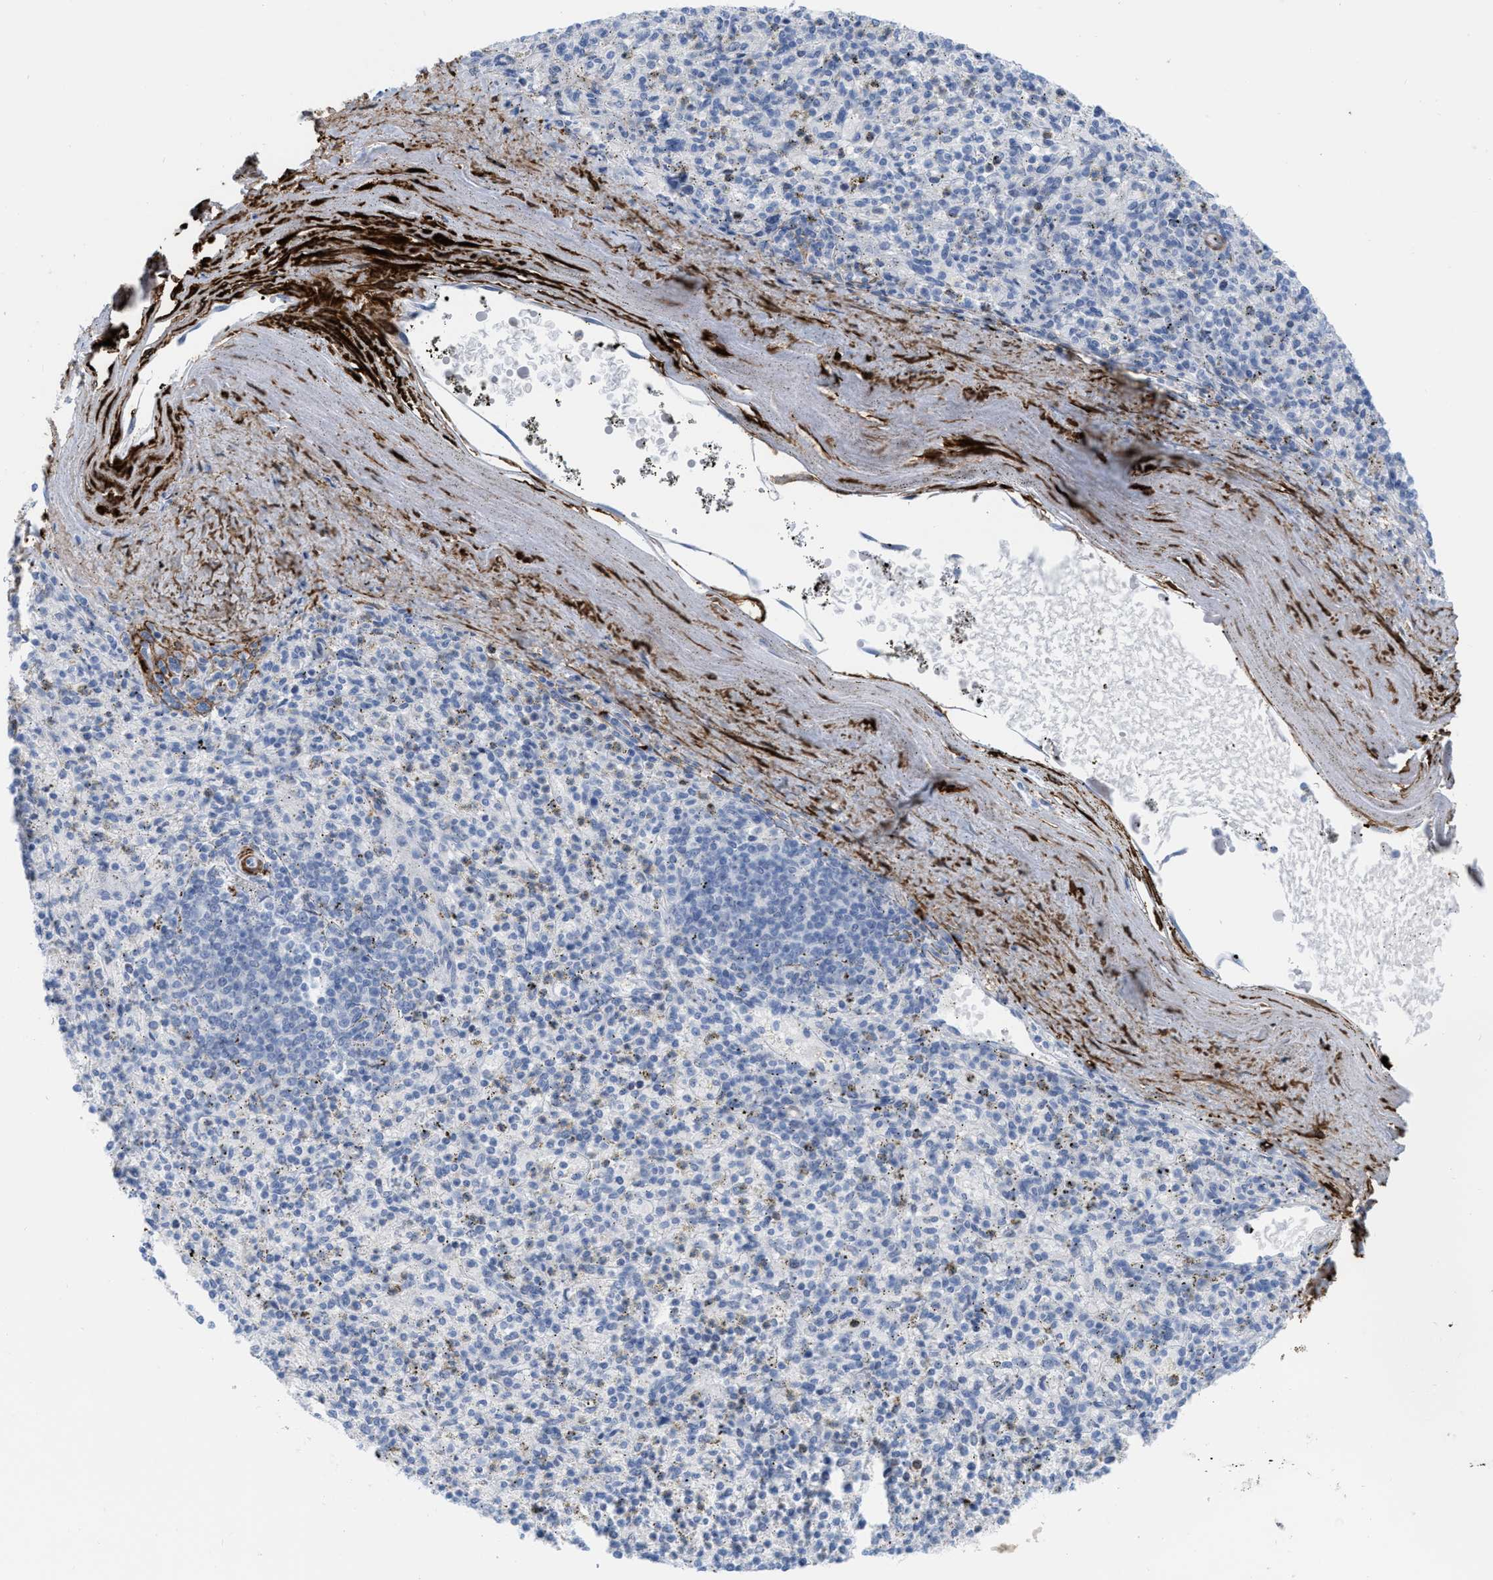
{"staining": {"intensity": "negative", "quantity": "none", "location": "none"}, "tissue": "spleen", "cell_type": "Cells in red pulp", "image_type": "normal", "snomed": [{"axis": "morphology", "description": "Normal tissue, NOS"}, {"axis": "topography", "description": "Spleen"}], "caption": "A high-resolution photomicrograph shows immunohistochemistry (IHC) staining of normal spleen, which reveals no significant expression in cells in red pulp.", "gene": "TAGLN", "patient": {"sex": "male", "age": 72}}